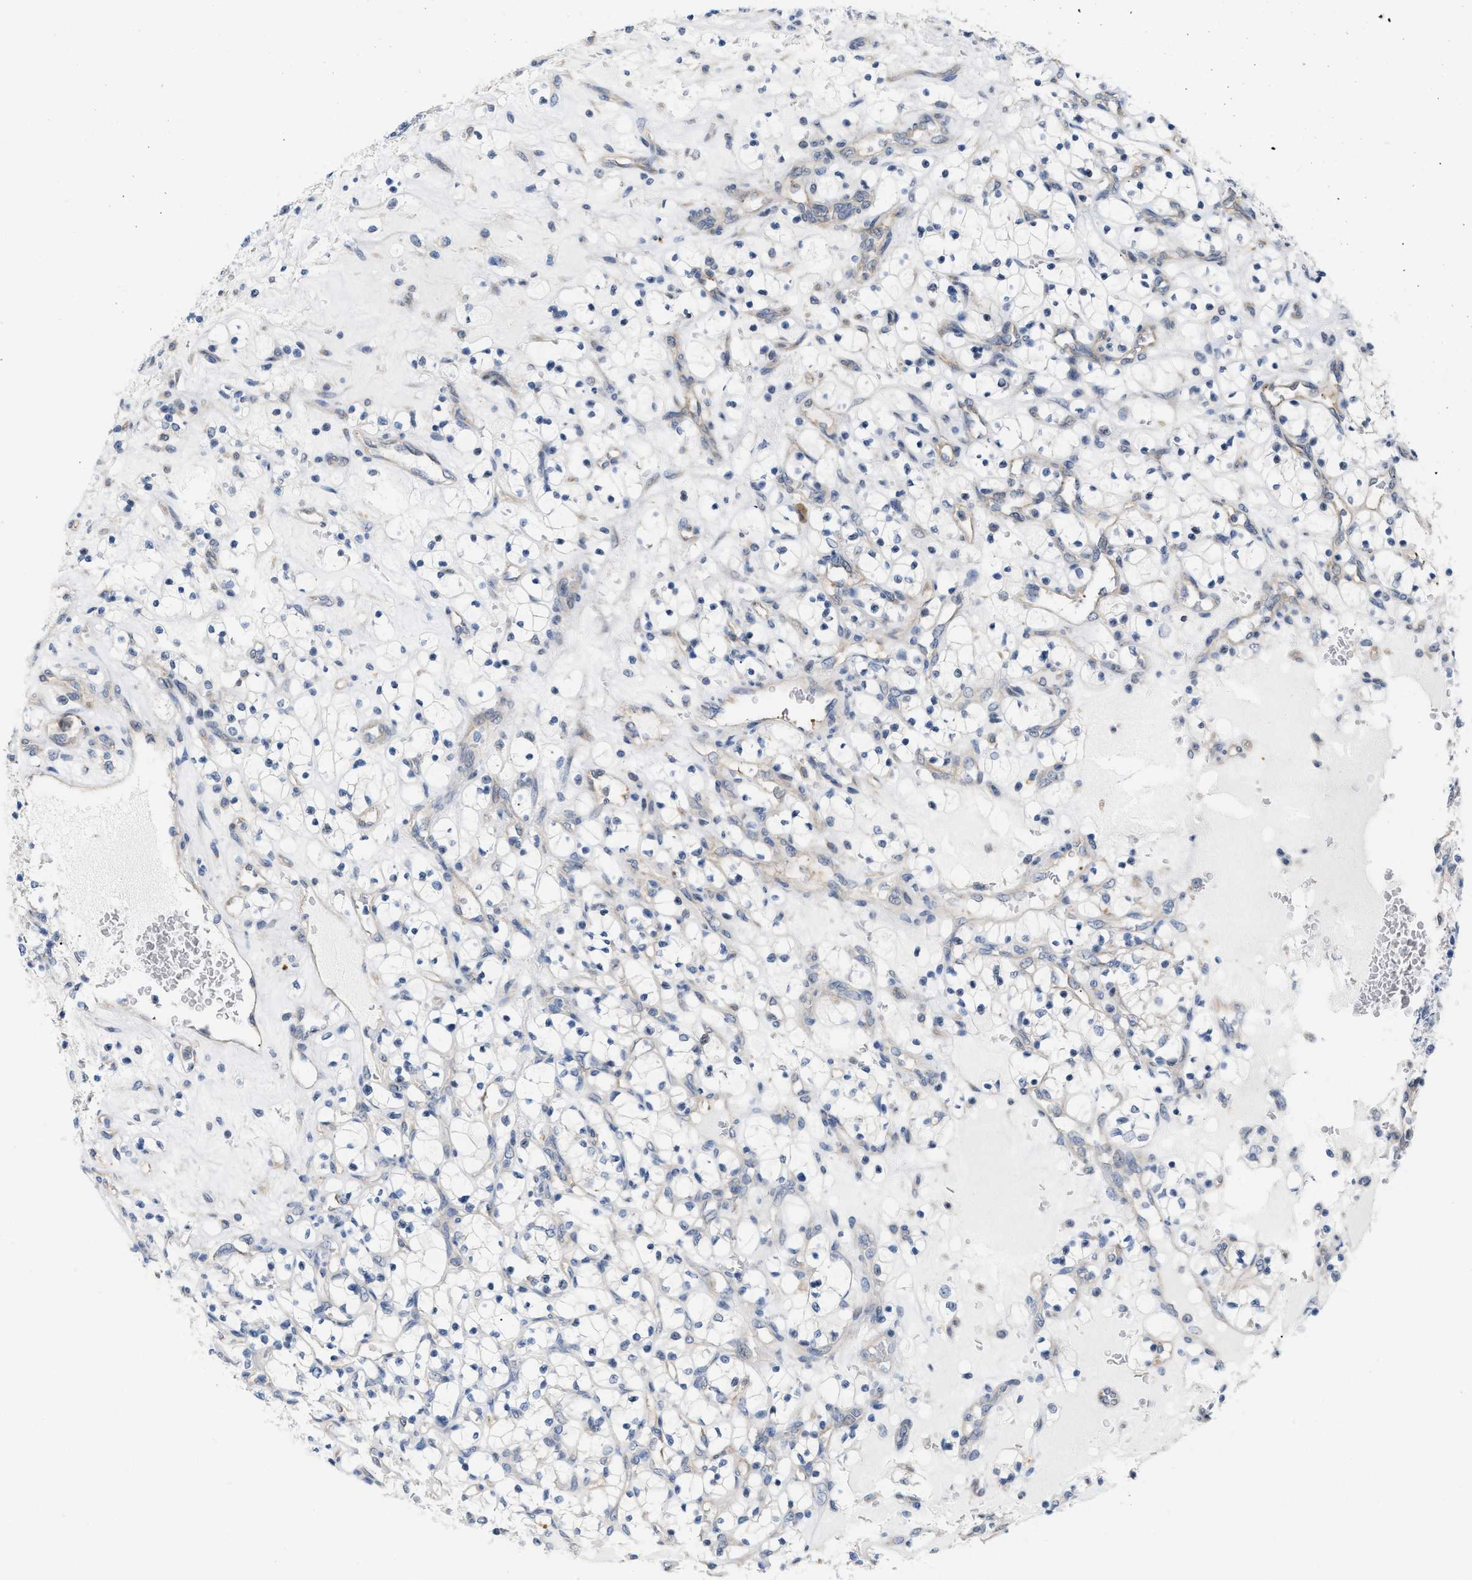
{"staining": {"intensity": "negative", "quantity": "none", "location": "none"}, "tissue": "renal cancer", "cell_type": "Tumor cells", "image_type": "cancer", "snomed": [{"axis": "morphology", "description": "Adenocarcinoma, NOS"}, {"axis": "topography", "description": "Kidney"}], "caption": "A photomicrograph of renal cancer (adenocarcinoma) stained for a protein exhibits no brown staining in tumor cells.", "gene": "CSNK1A1", "patient": {"sex": "female", "age": 69}}